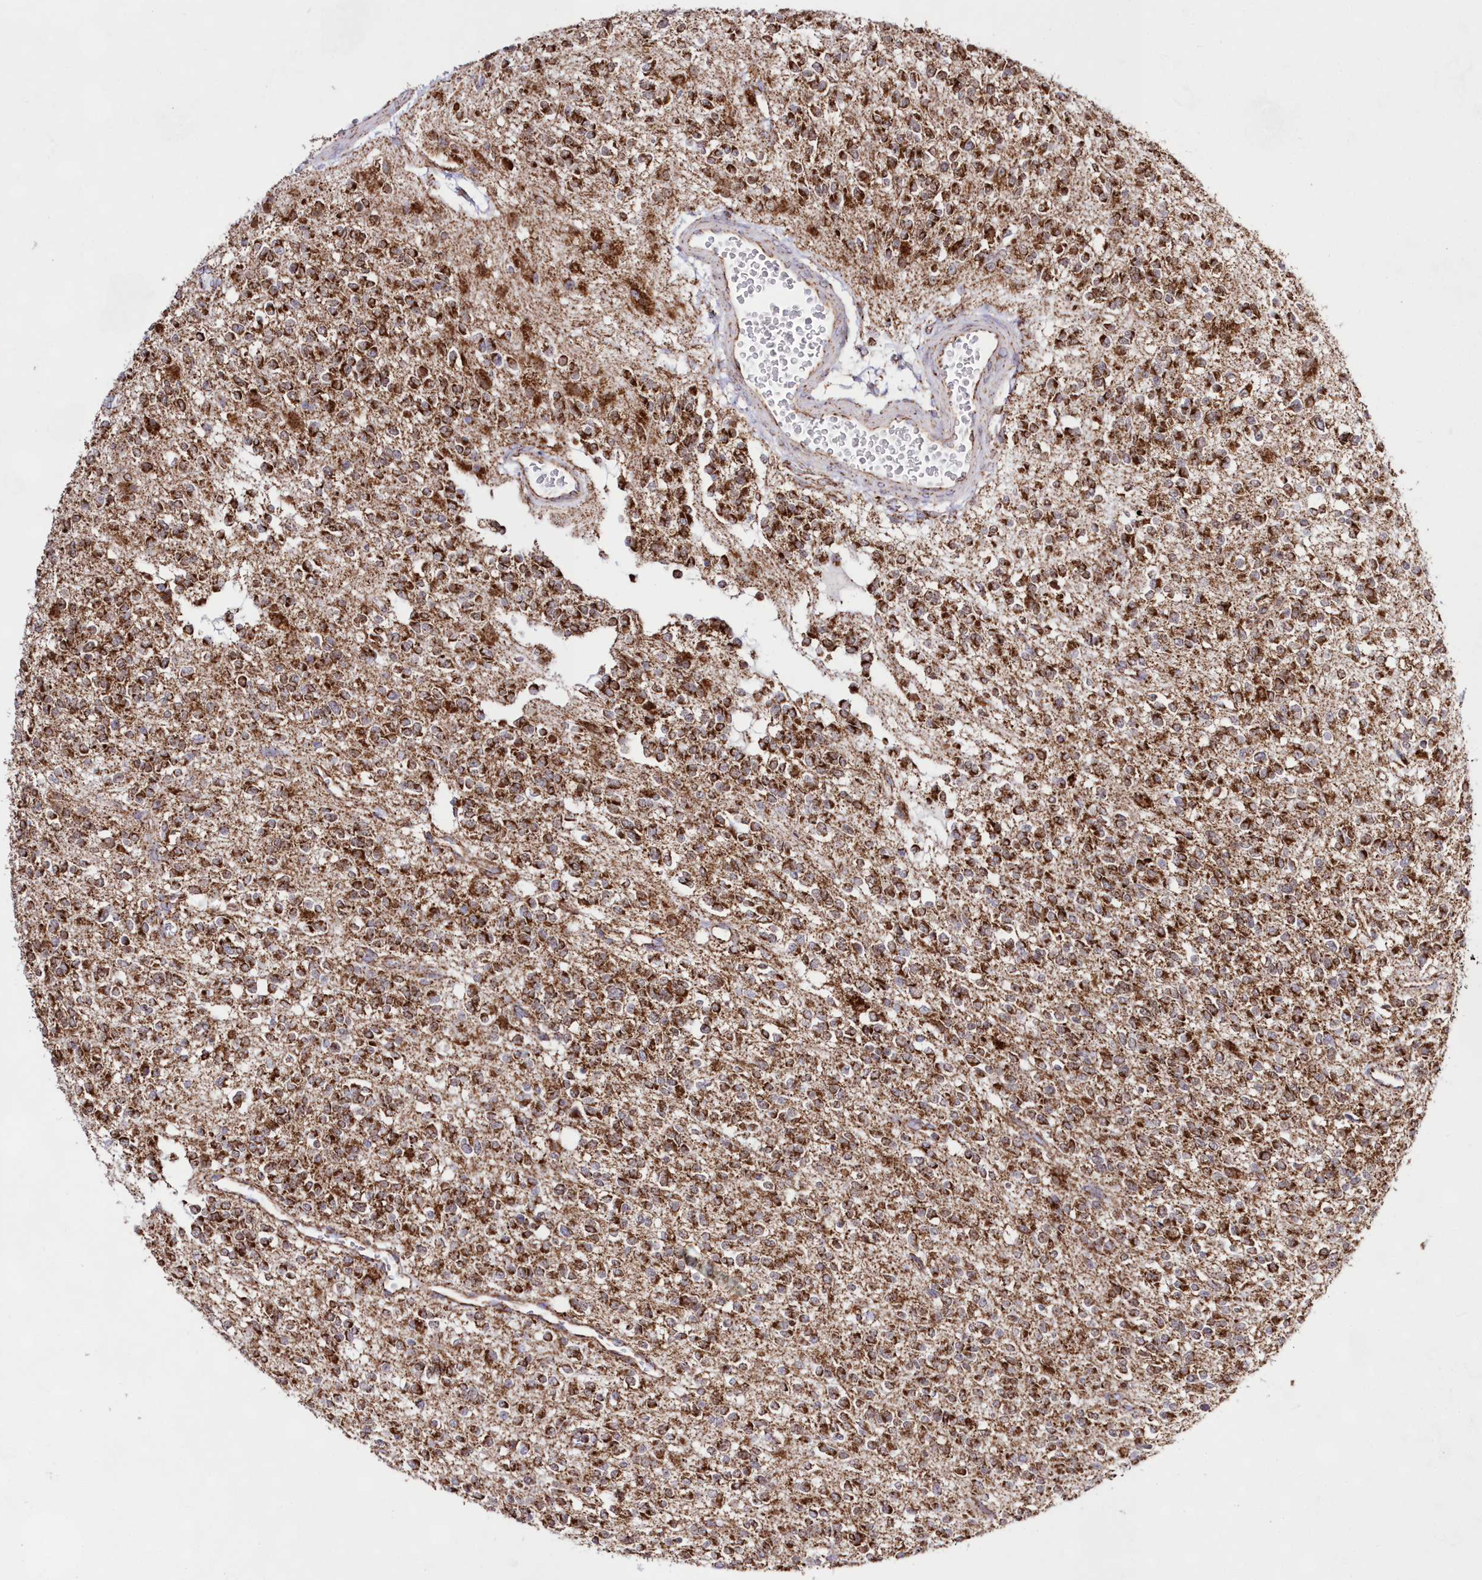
{"staining": {"intensity": "moderate", "quantity": ">75%", "location": "cytoplasmic/membranous"}, "tissue": "glioma", "cell_type": "Tumor cells", "image_type": "cancer", "snomed": [{"axis": "morphology", "description": "Glioma, malignant, High grade"}, {"axis": "topography", "description": "Brain"}], "caption": "Protein expression analysis of malignant high-grade glioma exhibits moderate cytoplasmic/membranous expression in approximately >75% of tumor cells.", "gene": "HADHB", "patient": {"sex": "male", "age": 34}}